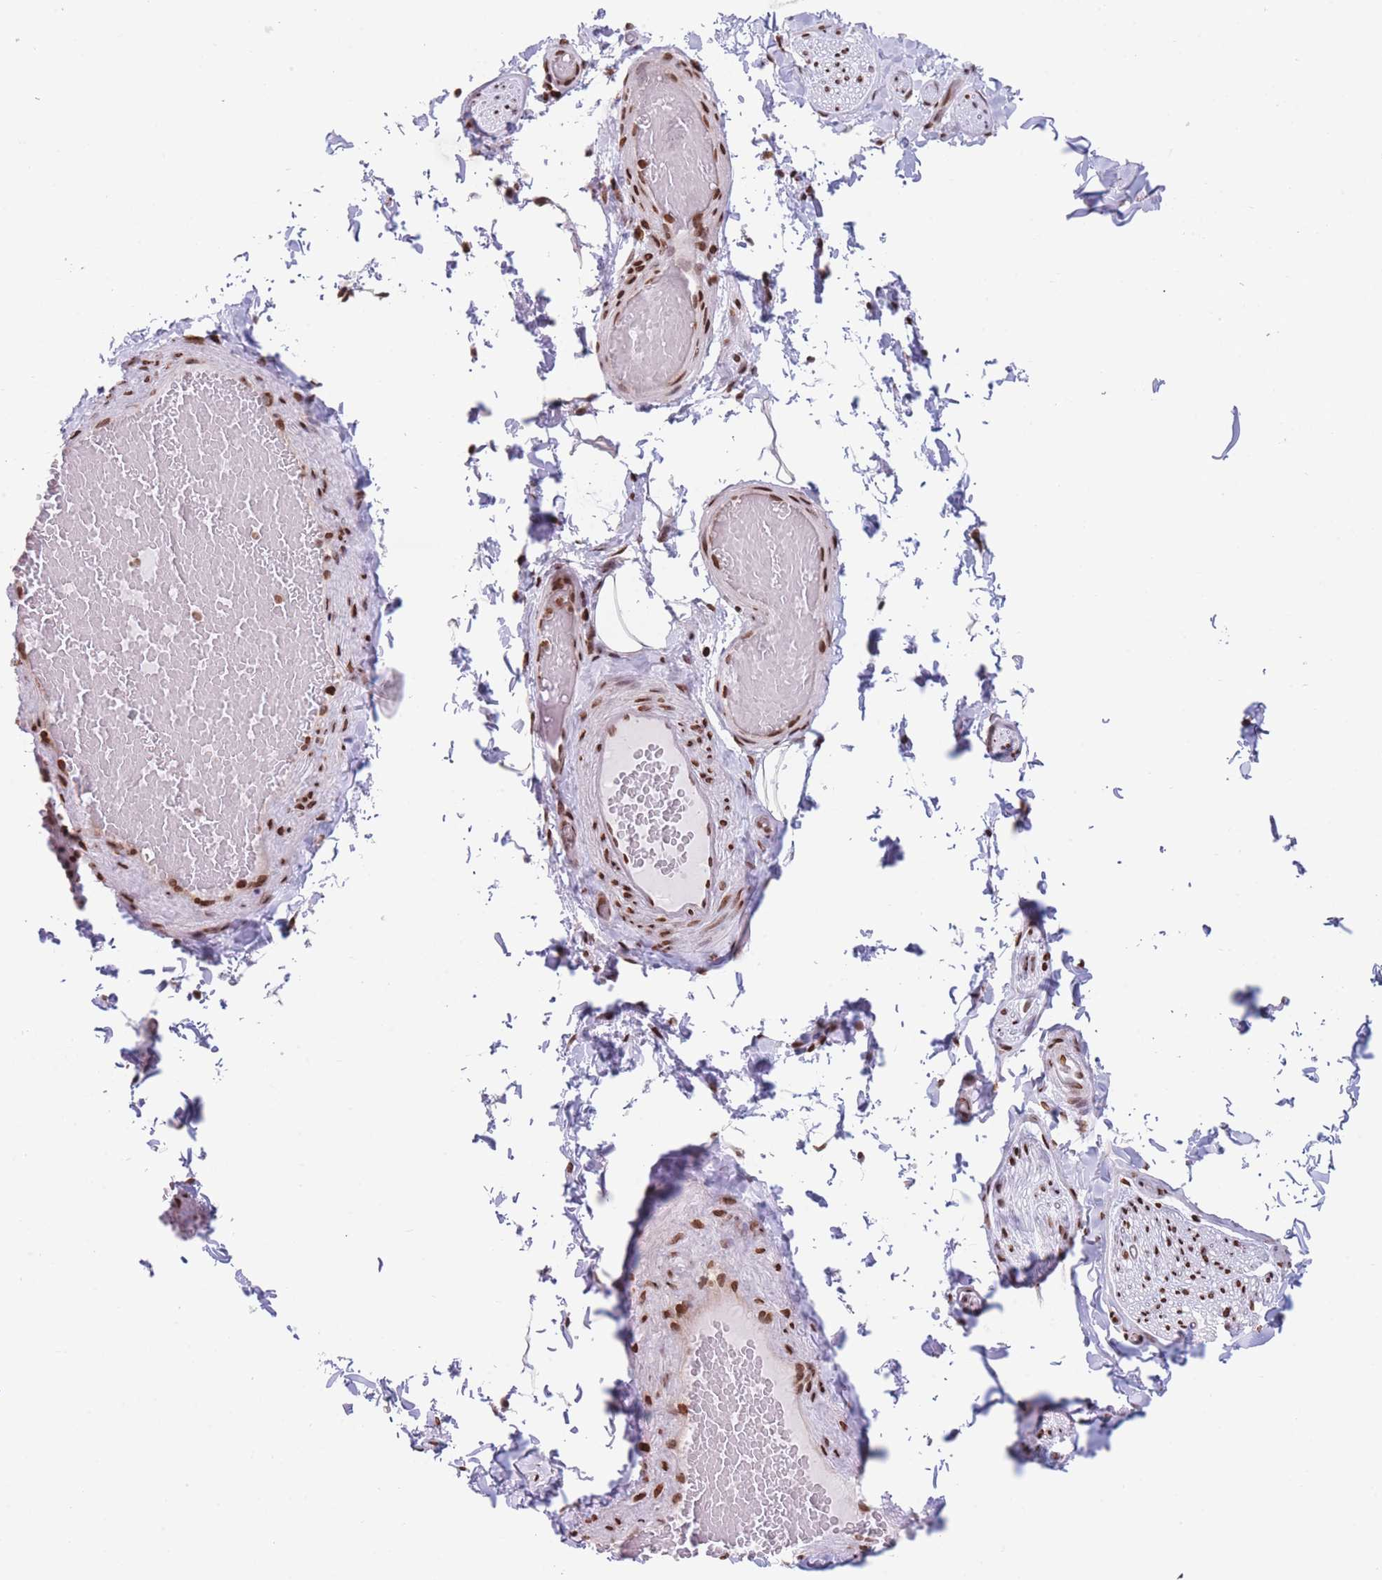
{"staining": {"intensity": "moderate", "quantity": ">75%", "location": "nuclear"}, "tissue": "adipose tissue", "cell_type": "Adipocytes", "image_type": "normal", "snomed": [{"axis": "morphology", "description": "Normal tissue, NOS"}, {"axis": "topography", "description": "Soft tissue"}, {"axis": "topography", "description": "Vascular tissue"}, {"axis": "topography", "description": "Peripheral nerve tissue"}], "caption": "Unremarkable adipose tissue shows moderate nuclear positivity in about >75% of adipocytes The staining was performed using DAB to visualize the protein expression in brown, while the nuclei were stained in blue with hematoxylin (Magnification: 20x)..", "gene": "AK9", "patient": {"sex": "male", "age": 32}}